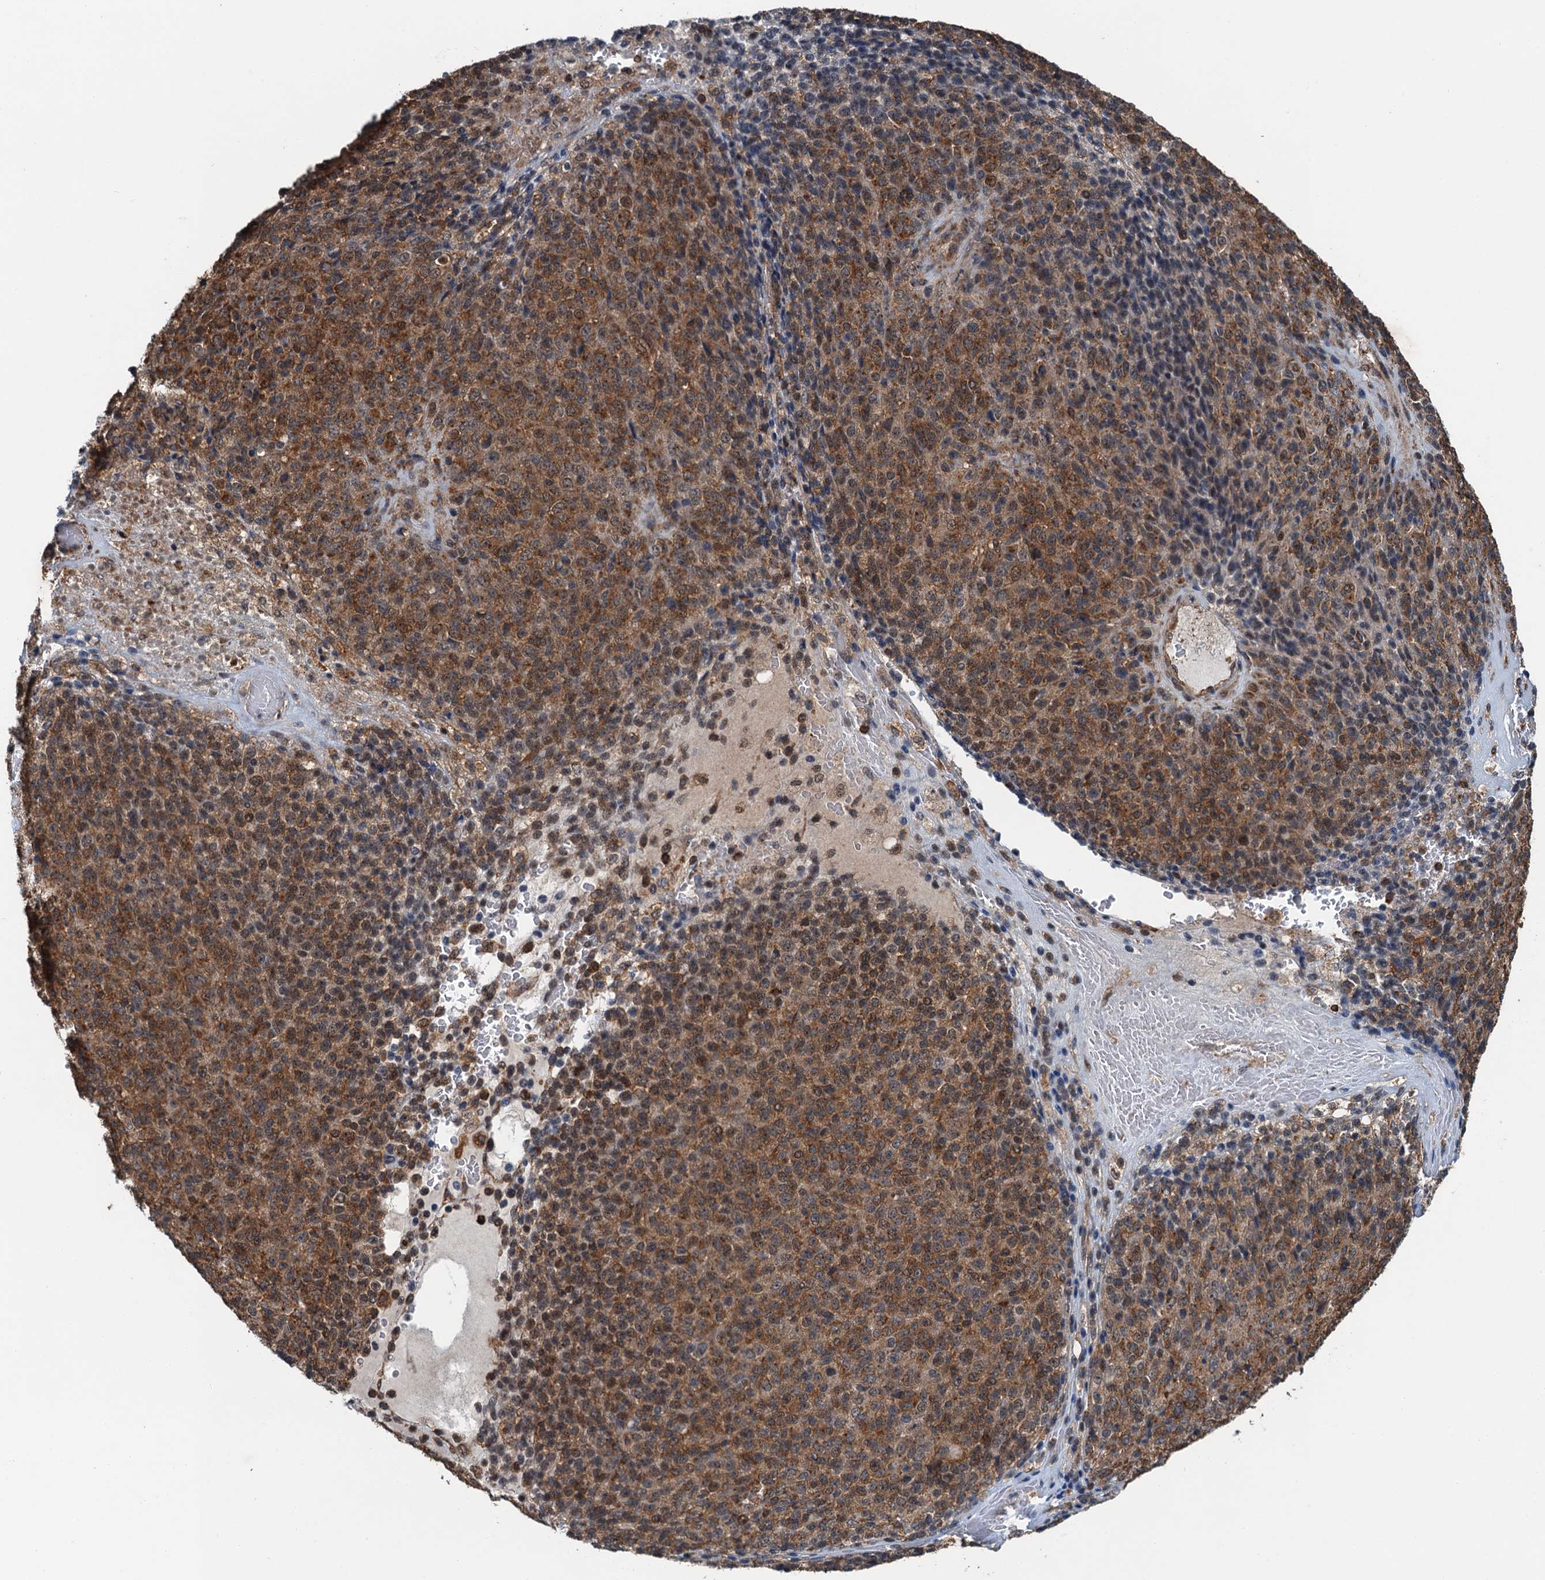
{"staining": {"intensity": "moderate", "quantity": ">75%", "location": "cytoplasmic/membranous"}, "tissue": "melanoma", "cell_type": "Tumor cells", "image_type": "cancer", "snomed": [{"axis": "morphology", "description": "Malignant melanoma, Metastatic site"}, {"axis": "topography", "description": "Brain"}], "caption": "Melanoma was stained to show a protein in brown. There is medium levels of moderate cytoplasmic/membranous staining in approximately >75% of tumor cells.", "gene": "WHAMM", "patient": {"sex": "female", "age": 56}}